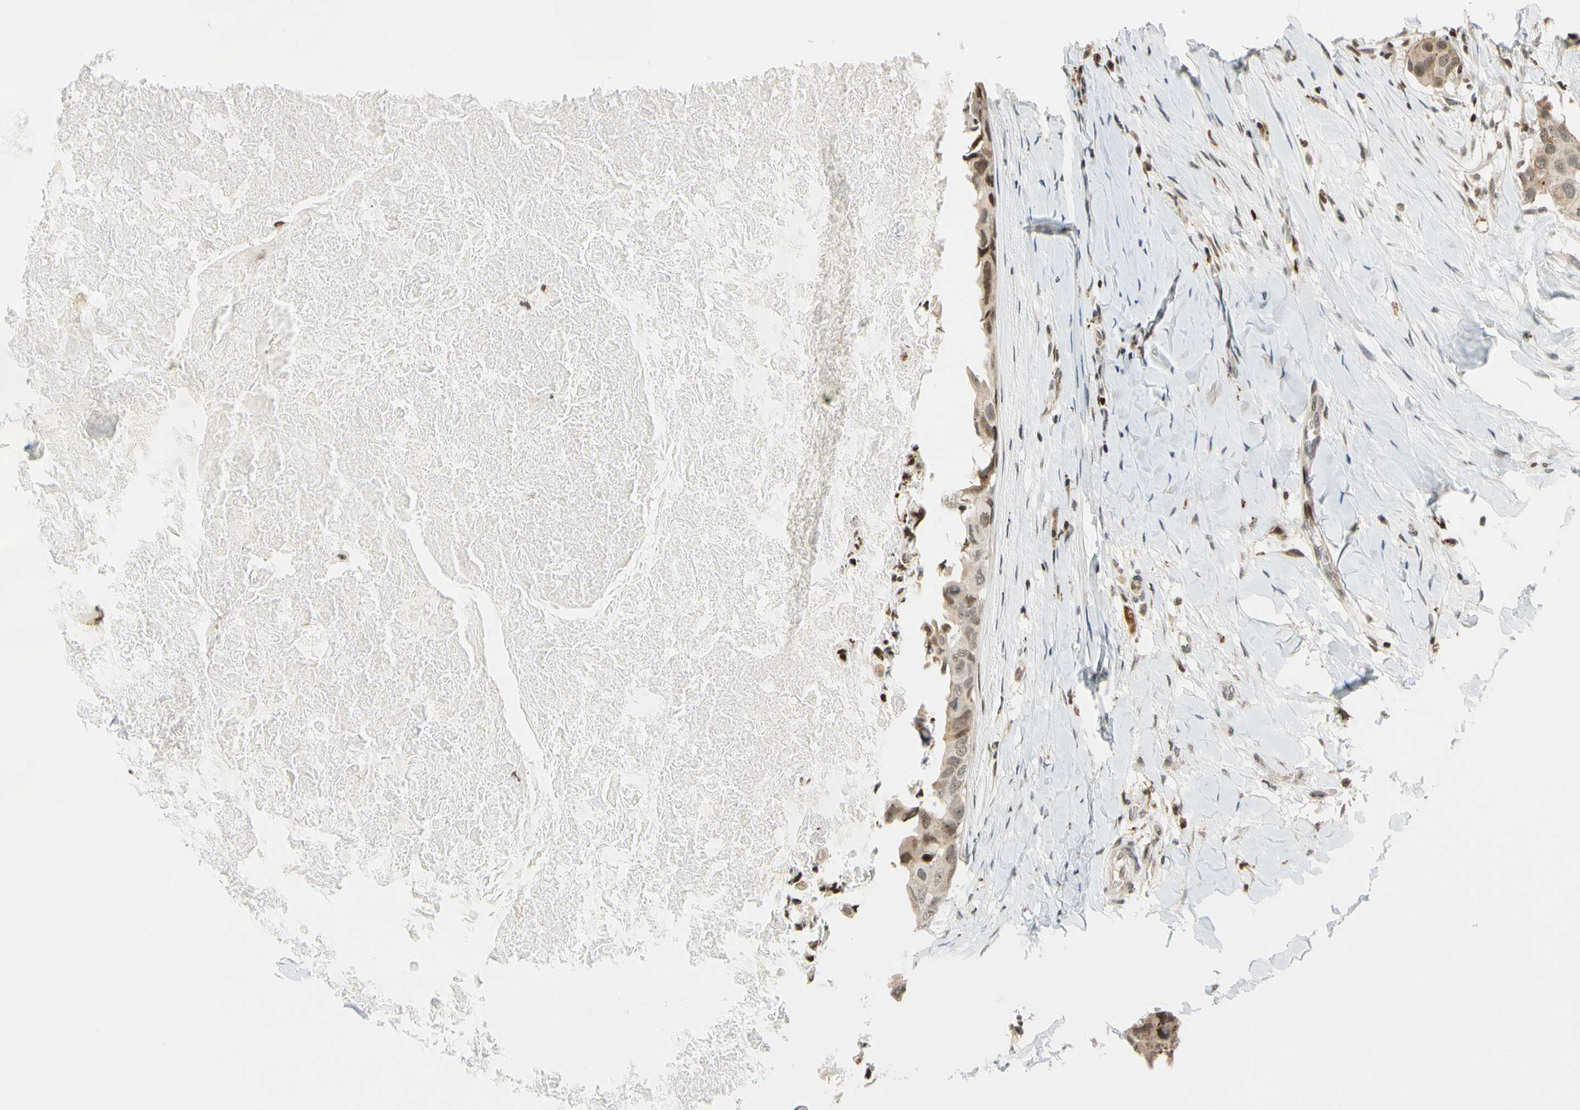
{"staining": {"intensity": "weak", "quantity": "25%-75%", "location": "cytoplasmic/membranous,nuclear"}, "tissue": "breast cancer", "cell_type": "Tumor cells", "image_type": "cancer", "snomed": [{"axis": "morphology", "description": "Duct carcinoma"}, {"axis": "topography", "description": "Breast"}], "caption": "IHC histopathology image of breast cancer stained for a protein (brown), which shows low levels of weak cytoplasmic/membranous and nuclear staining in about 25%-75% of tumor cells.", "gene": "CDK7", "patient": {"sex": "female", "age": 40}}